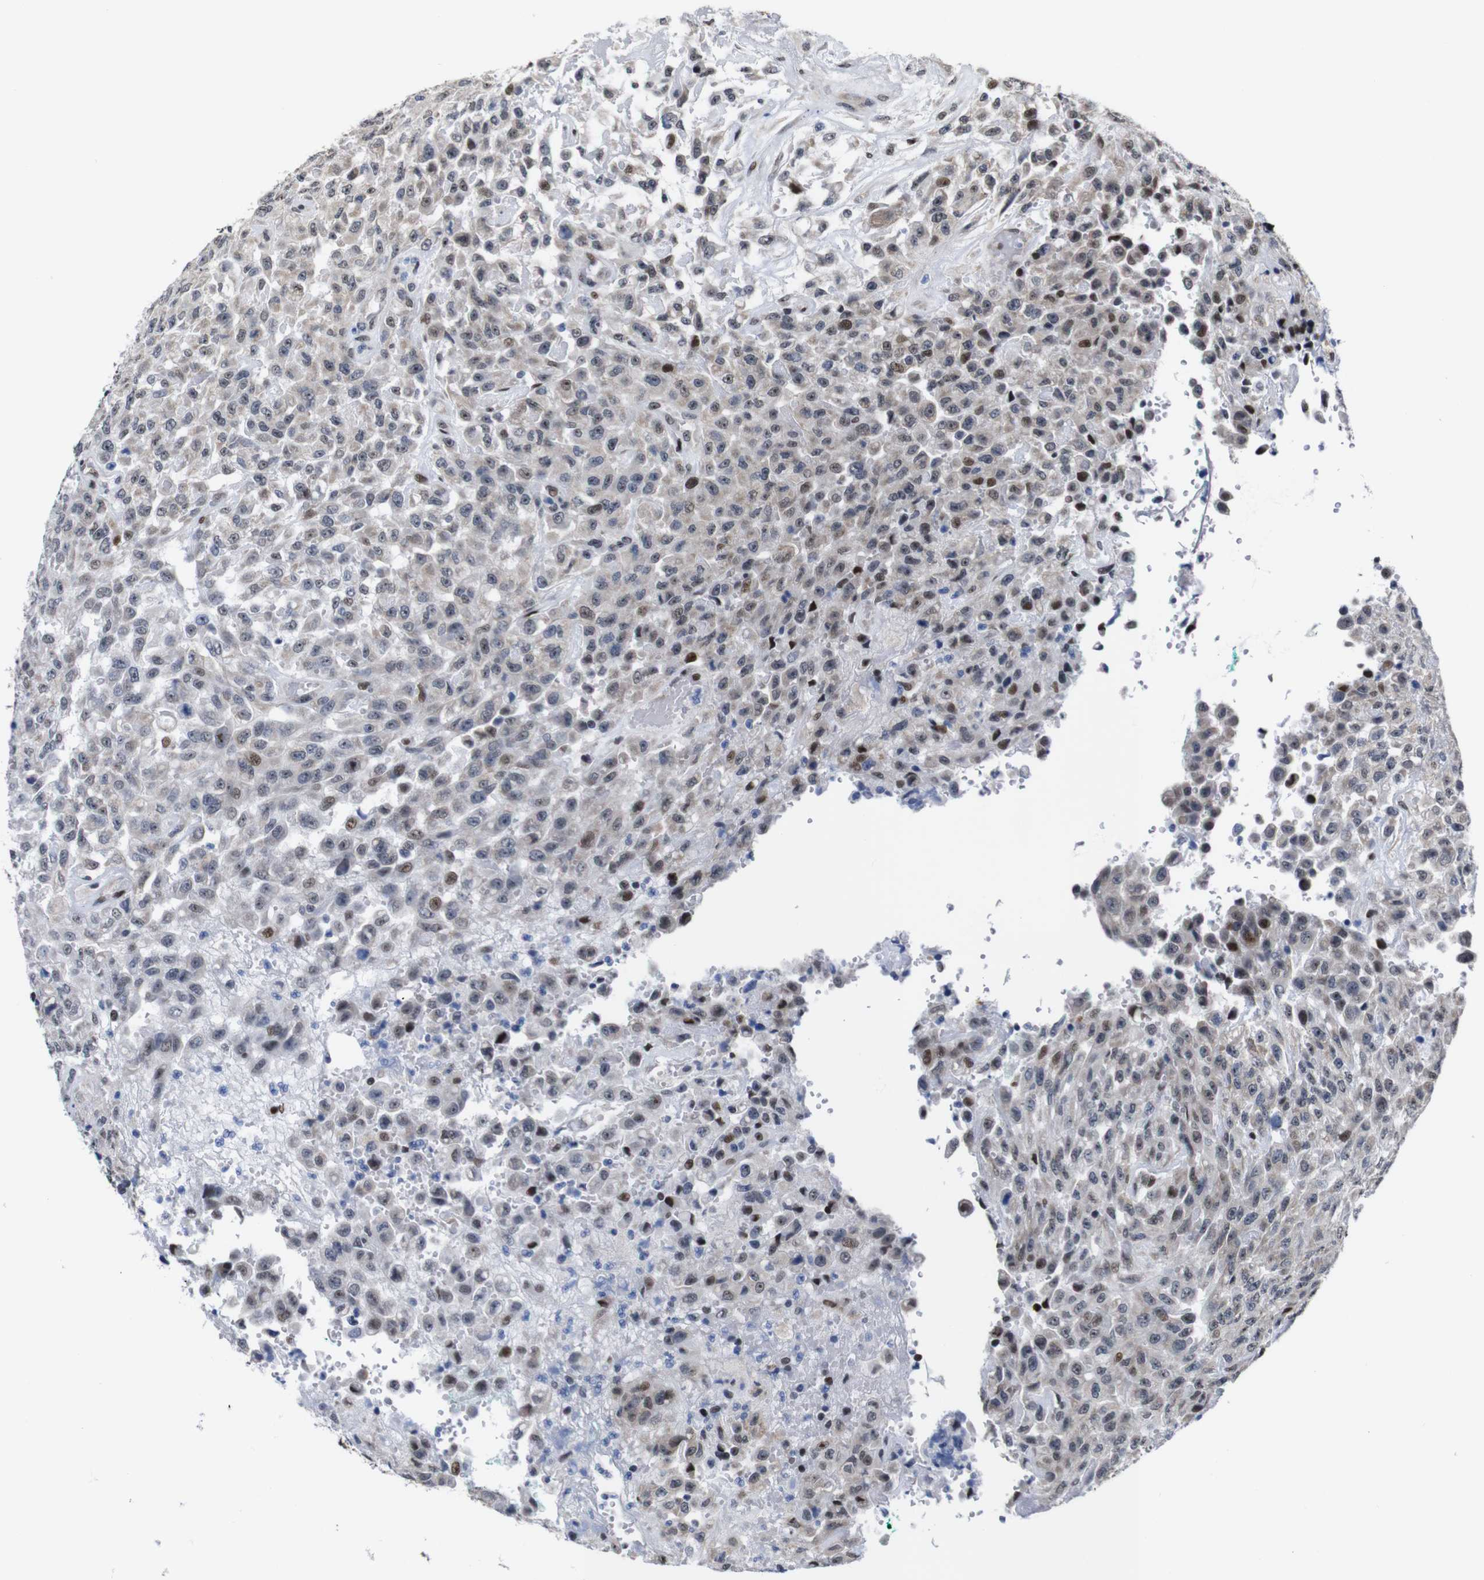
{"staining": {"intensity": "weak", "quantity": "25%-75%", "location": "cytoplasmic/membranous,nuclear"}, "tissue": "urothelial cancer", "cell_type": "Tumor cells", "image_type": "cancer", "snomed": [{"axis": "morphology", "description": "Urothelial carcinoma, High grade"}, {"axis": "topography", "description": "Urinary bladder"}], "caption": "Immunohistochemical staining of urothelial cancer reveals low levels of weak cytoplasmic/membranous and nuclear positivity in about 25%-75% of tumor cells. (DAB (3,3'-diaminobenzidine) IHC, brown staining for protein, blue staining for nuclei).", "gene": "GATA6", "patient": {"sex": "male", "age": 46}}